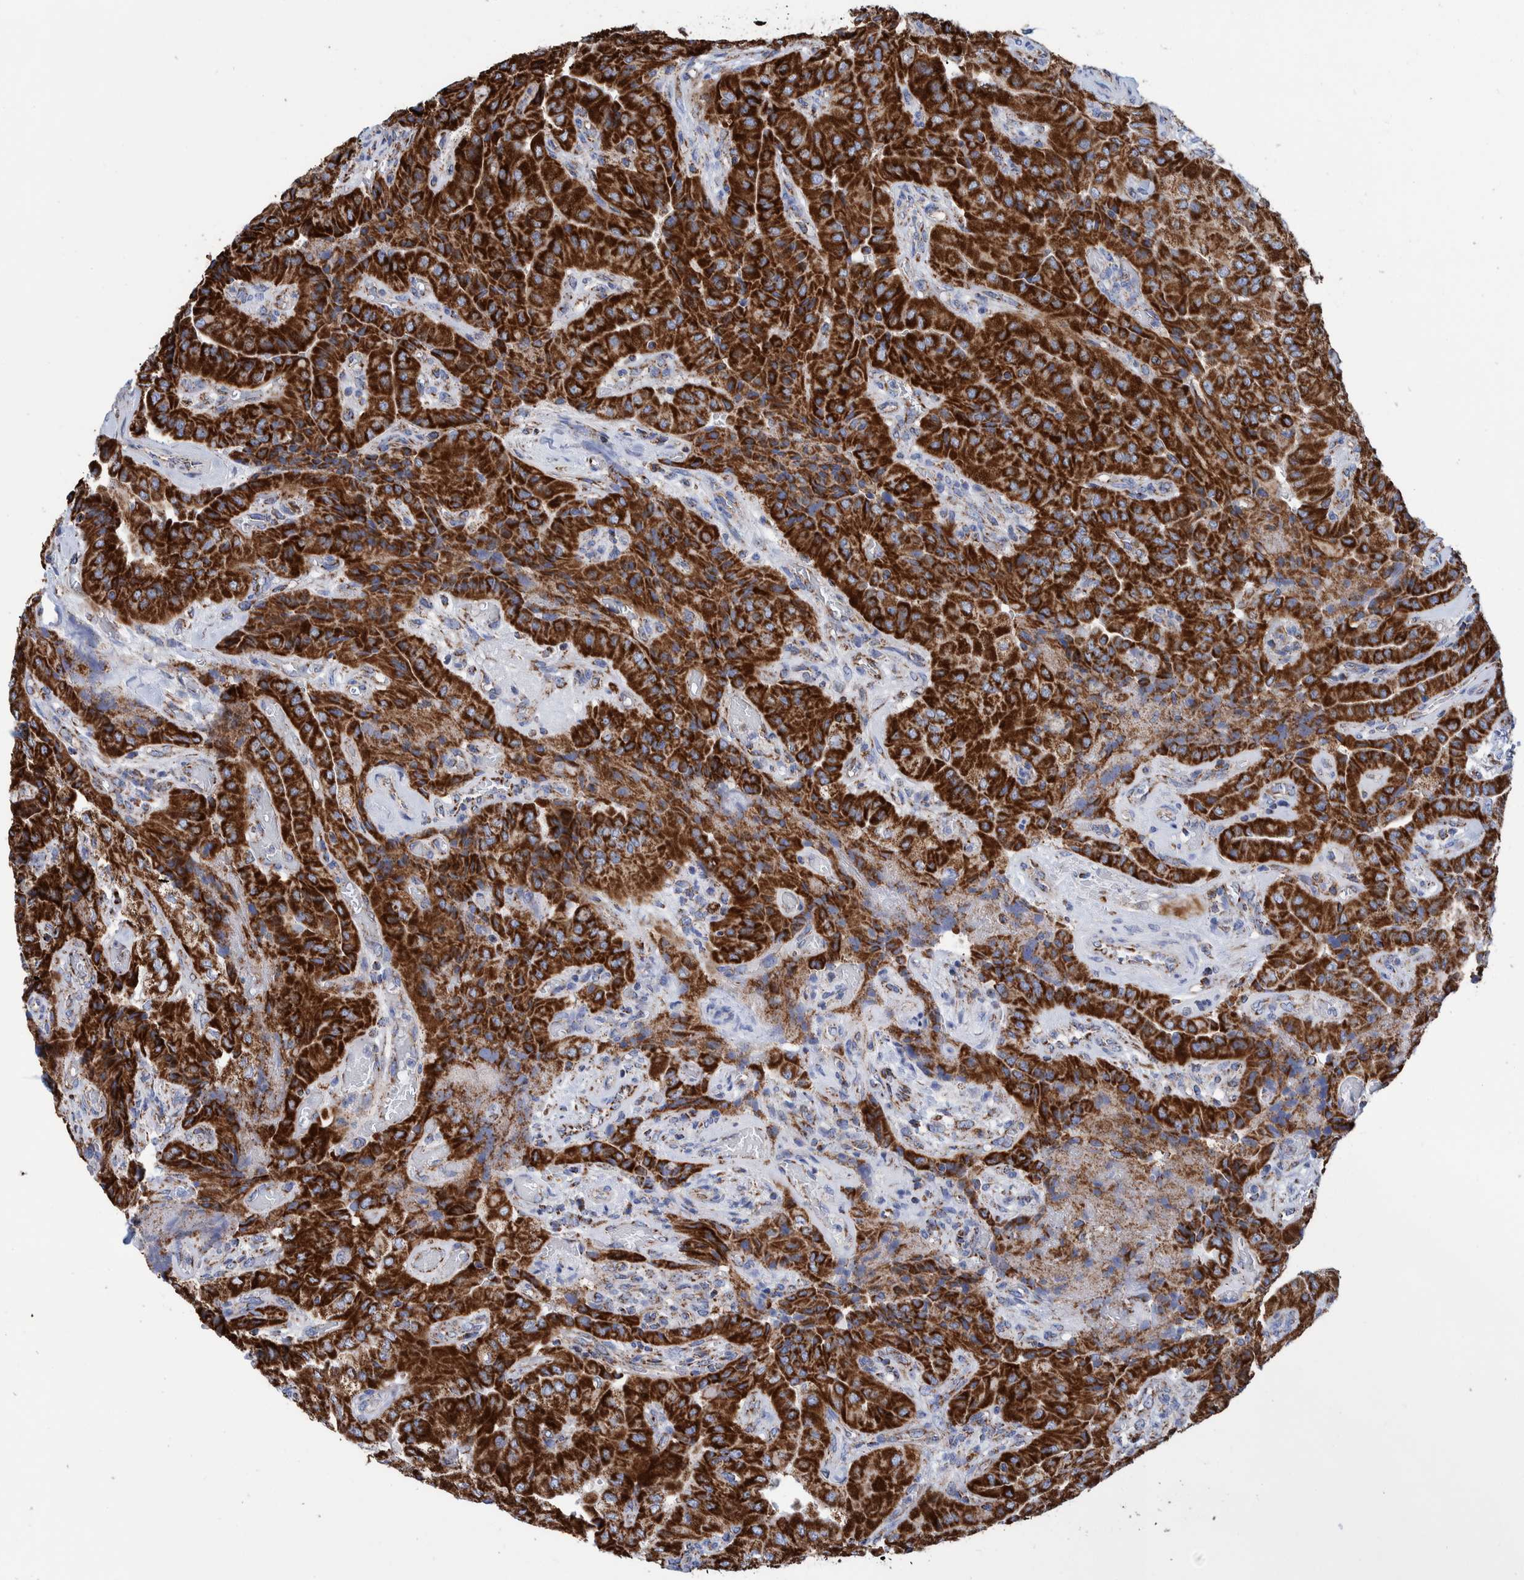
{"staining": {"intensity": "strong", "quantity": ">75%", "location": "cytoplasmic/membranous"}, "tissue": "thyroid cancer", "cell_type": "Tumor cells", "image_type": "cancer", "snomed": [{"axis": "morphology", "description": "Papillary adenocarcinoma, NOS"}, {"axis": "topography", "description": "Thyroid gland"}], "caption": "Tumor cells show high levels of strong cytoplasmic/membranous positivity in approximately >75% of cells in human thyroid papillary adenocarcinoma.", "gene": "DECR1", "patient": {"sex": "female", "age": 59}}